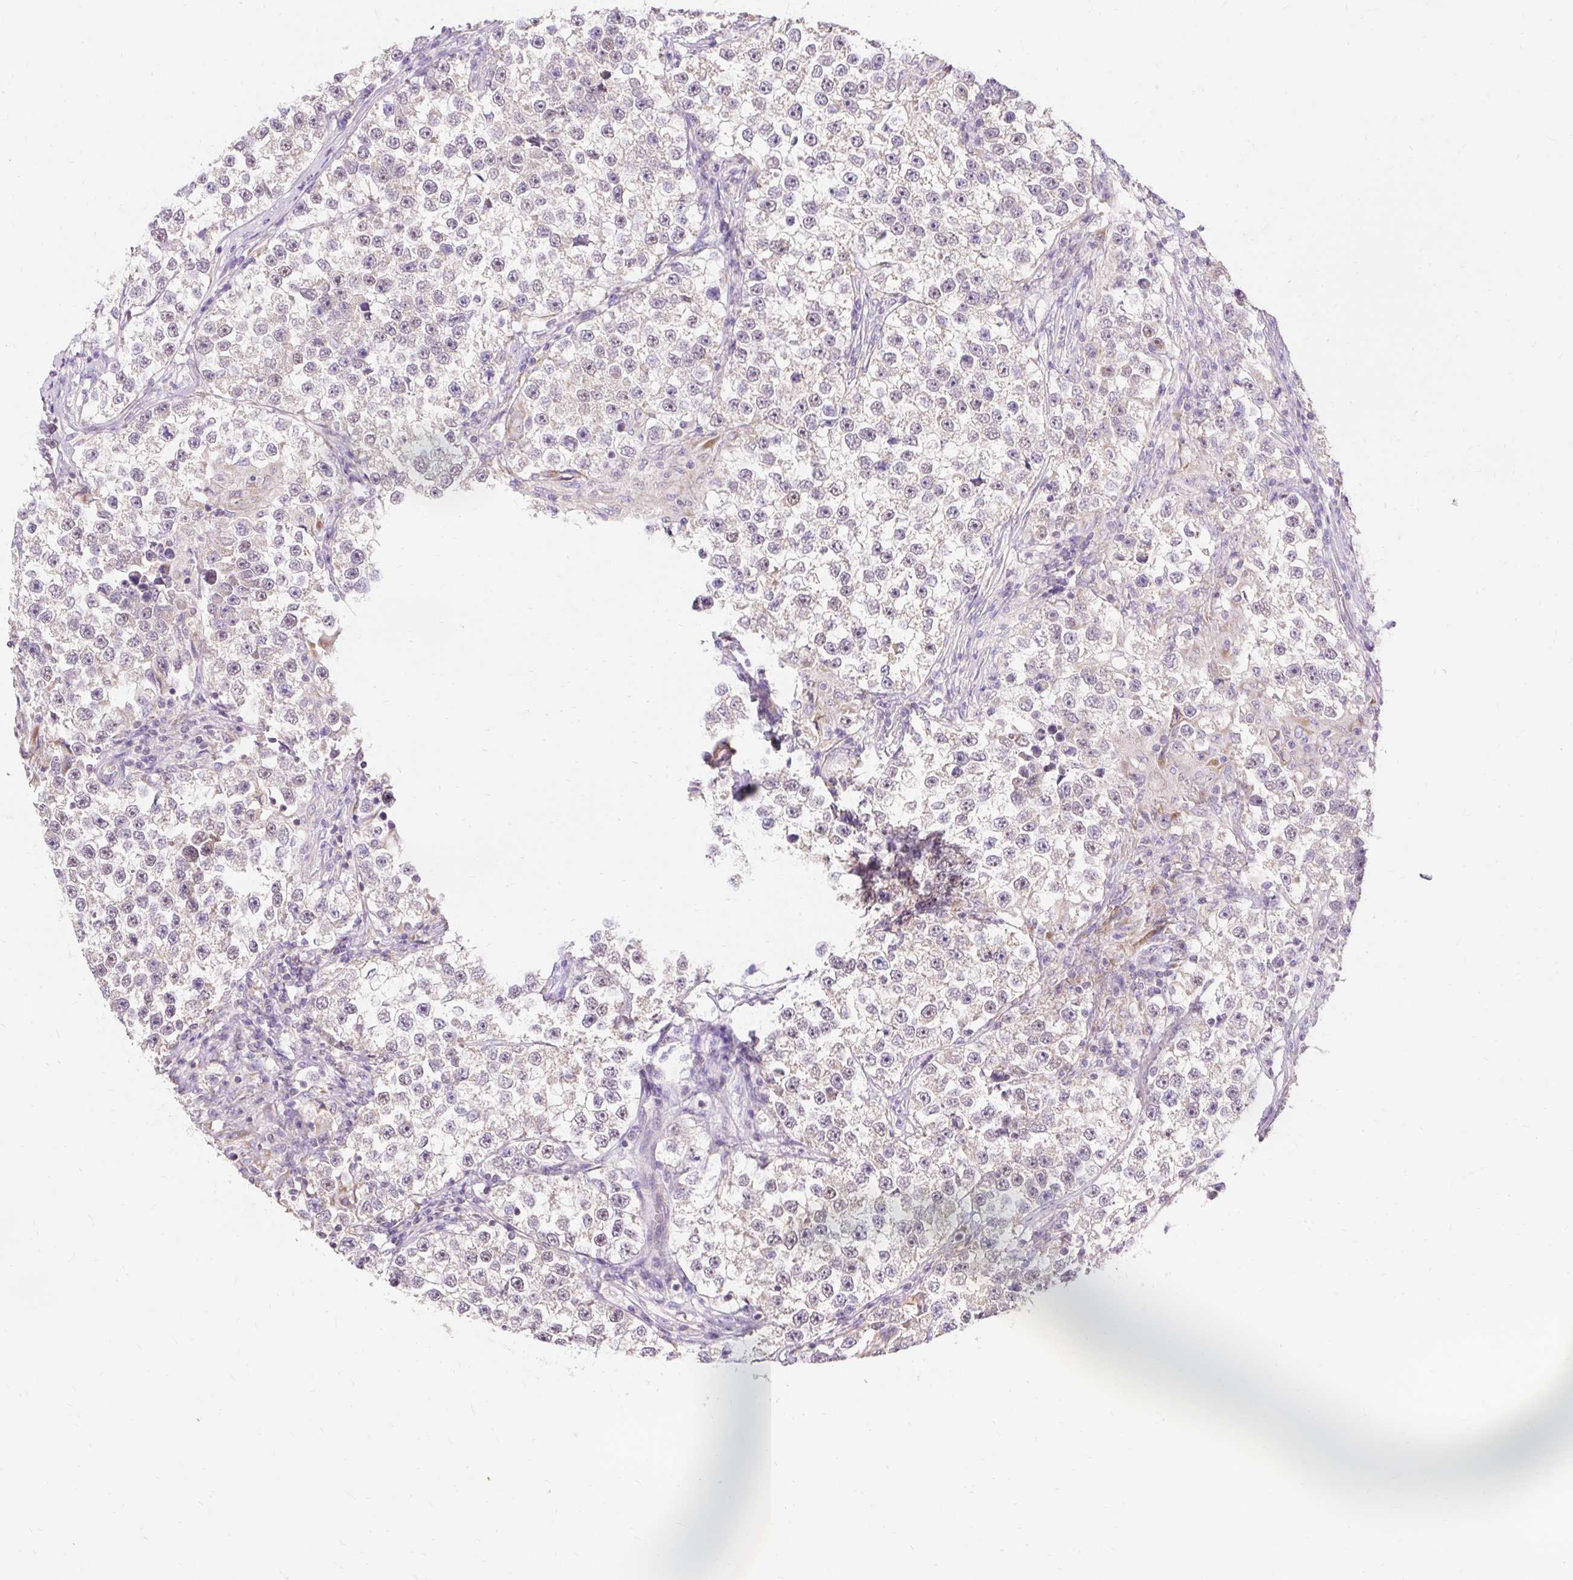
{"staining": {"intensity": "negative", "quantity": "none", "location": "none"}, "tissue": "testis cancer", "cell_type": "Tumor cells", "image_type": "cancer", "snomed": [{"axis": "morphology", "description": "Seminoma, NOS"}, {"axis": "topography", "description": "Testis"}], "caption": "Micrograph shows no protein expression in tumor cells of testis cancer (seminoma) tissue.", "gene": "PMAIP1", "patient": {"sex": "male", "age": 46}}